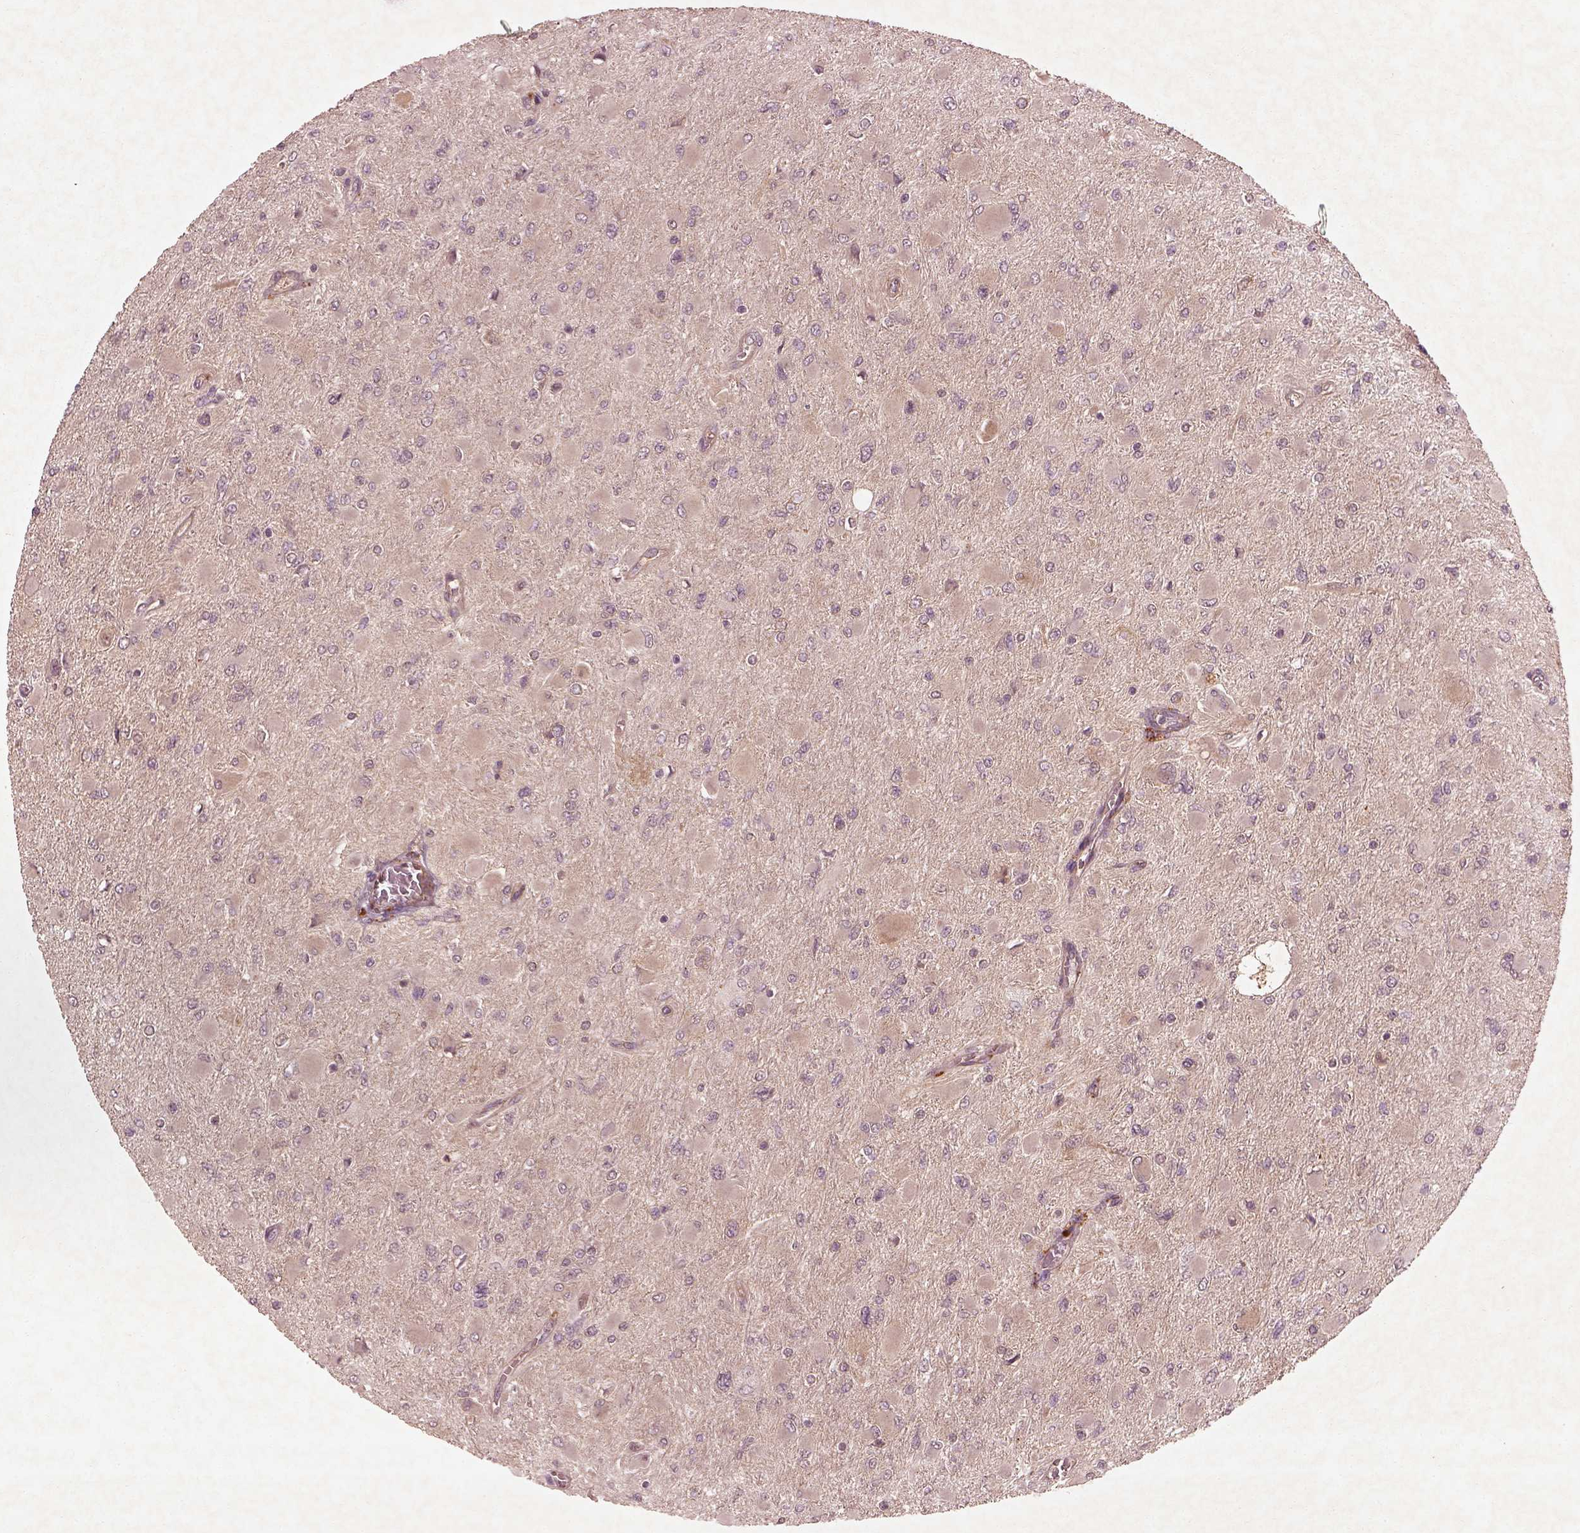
{"staining": {"intensity": "weak", "quantity": "<25%", "location": "cytoplasmic/membranous"}, "tissue": "glioma", "cell_type": "Tumor cells", "image_type": "cancer", "snomed": [{"axis": "morphology", "description": "Glioma, malignant, High grade"}, {"axis": "topography", "description": "Cerebral cortex"}], "caption": "Immunohistochemical staining of human glioma displays no significant expression in tumor cells. (Immunohistochemistry (ihc), brightfield microscopy, high magnification).", "gene": "FAM234A", "patient": {"sex": "female", "age": 36}}